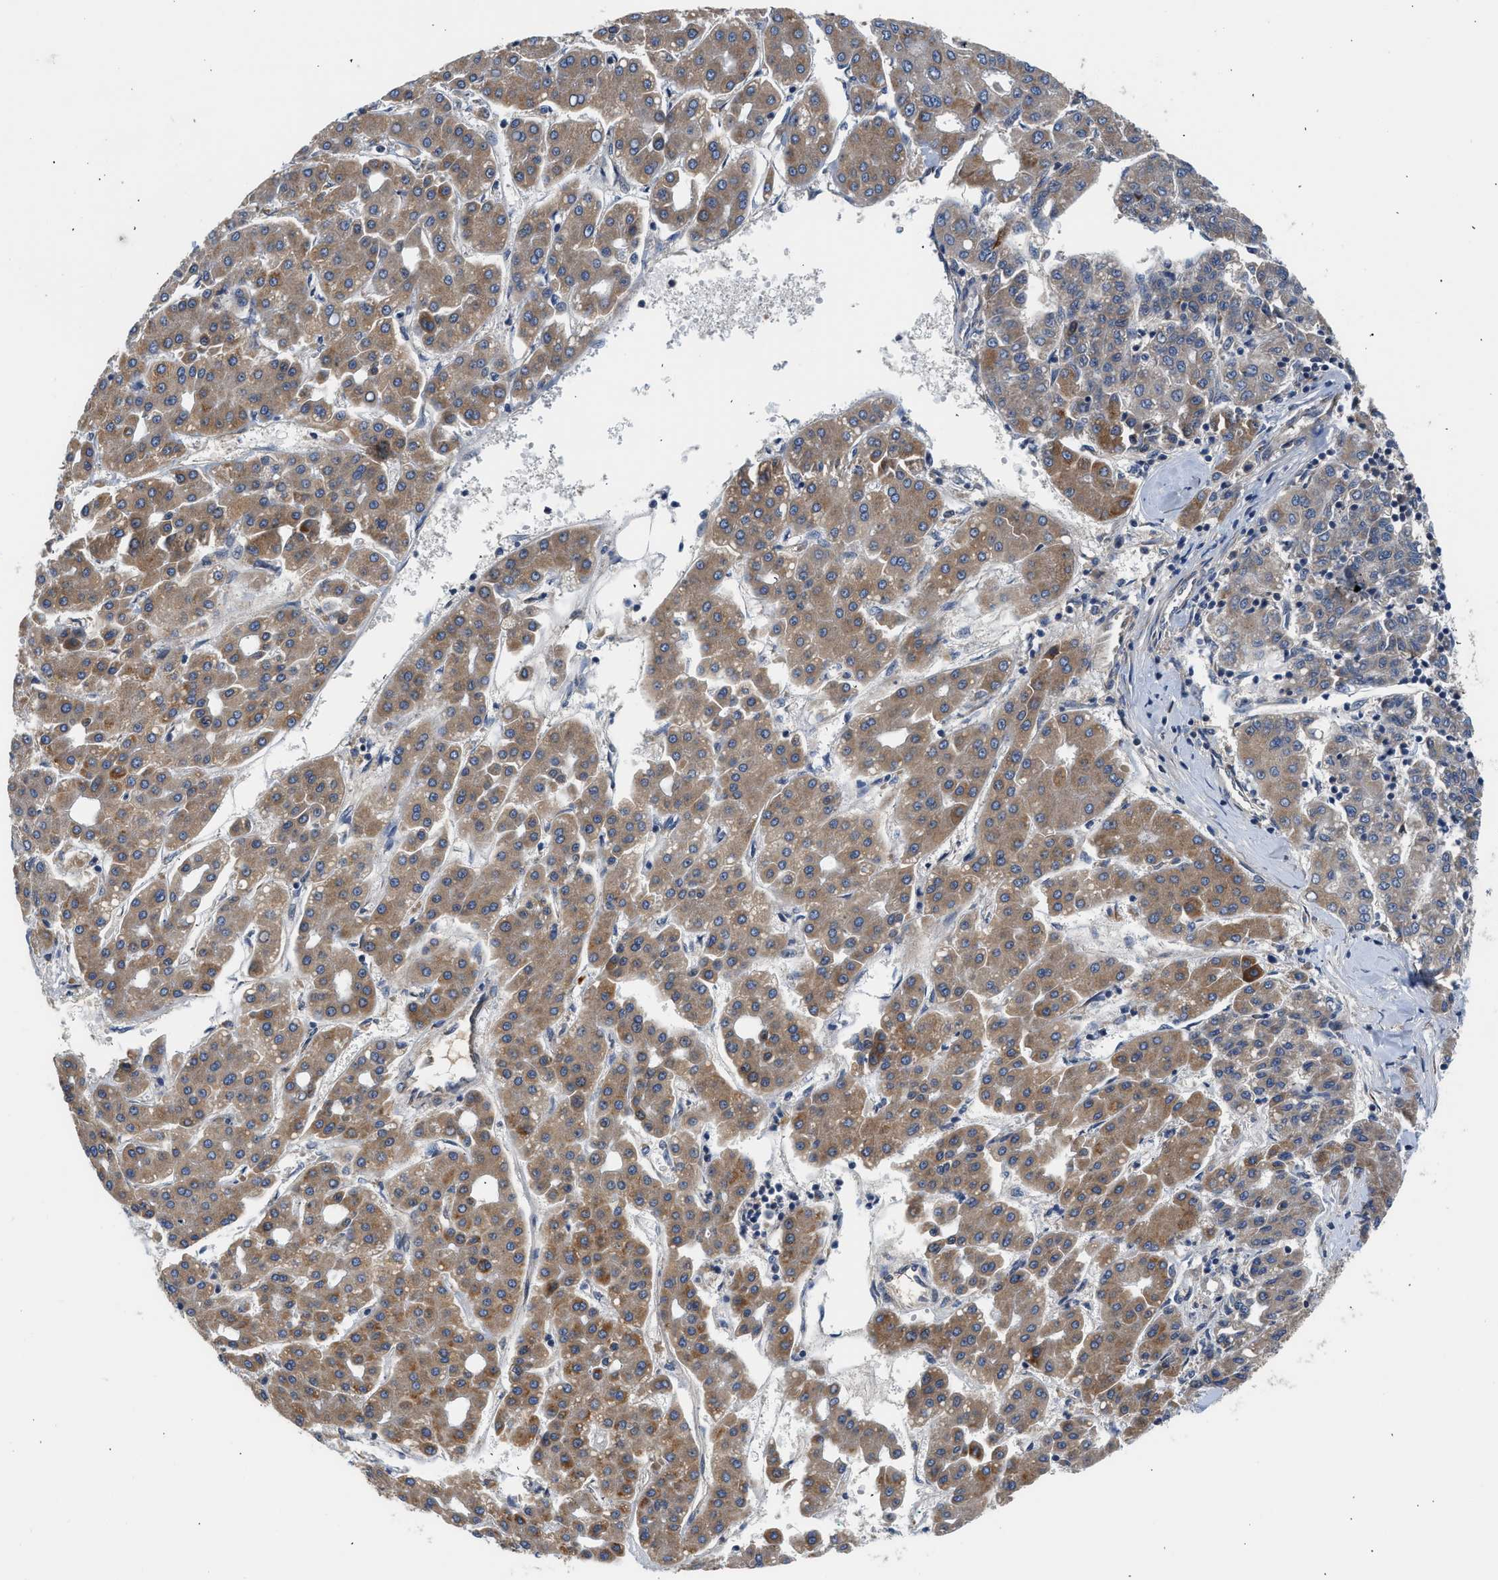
{"staining": {"intensity": "moderate", "quantity": ">75%", "location": "cytoplasmic/membranous"}, "tissue": "liver cancer", "cell_type": "Tumor cells", "image_type": "cancer", "snomed": [{"axis": "morphology", "description": "Carcinoma, Hepatocellular, NOS"}, {"axis": "topography", "description": "Liver"}], "caption": "Hepatocellular carcinoma (liver) stained with immunohistochemistry (IHC) exhibits moderate cytoplasmic/membranous positivity in approximately >75% of tumor cells. (Stains: DAB in brown, nuclei in blue, Microscopy: brightfield microscopy at high magnification).", "gene": "POLG2", "patient": {"sex": "male", "age": 65}}